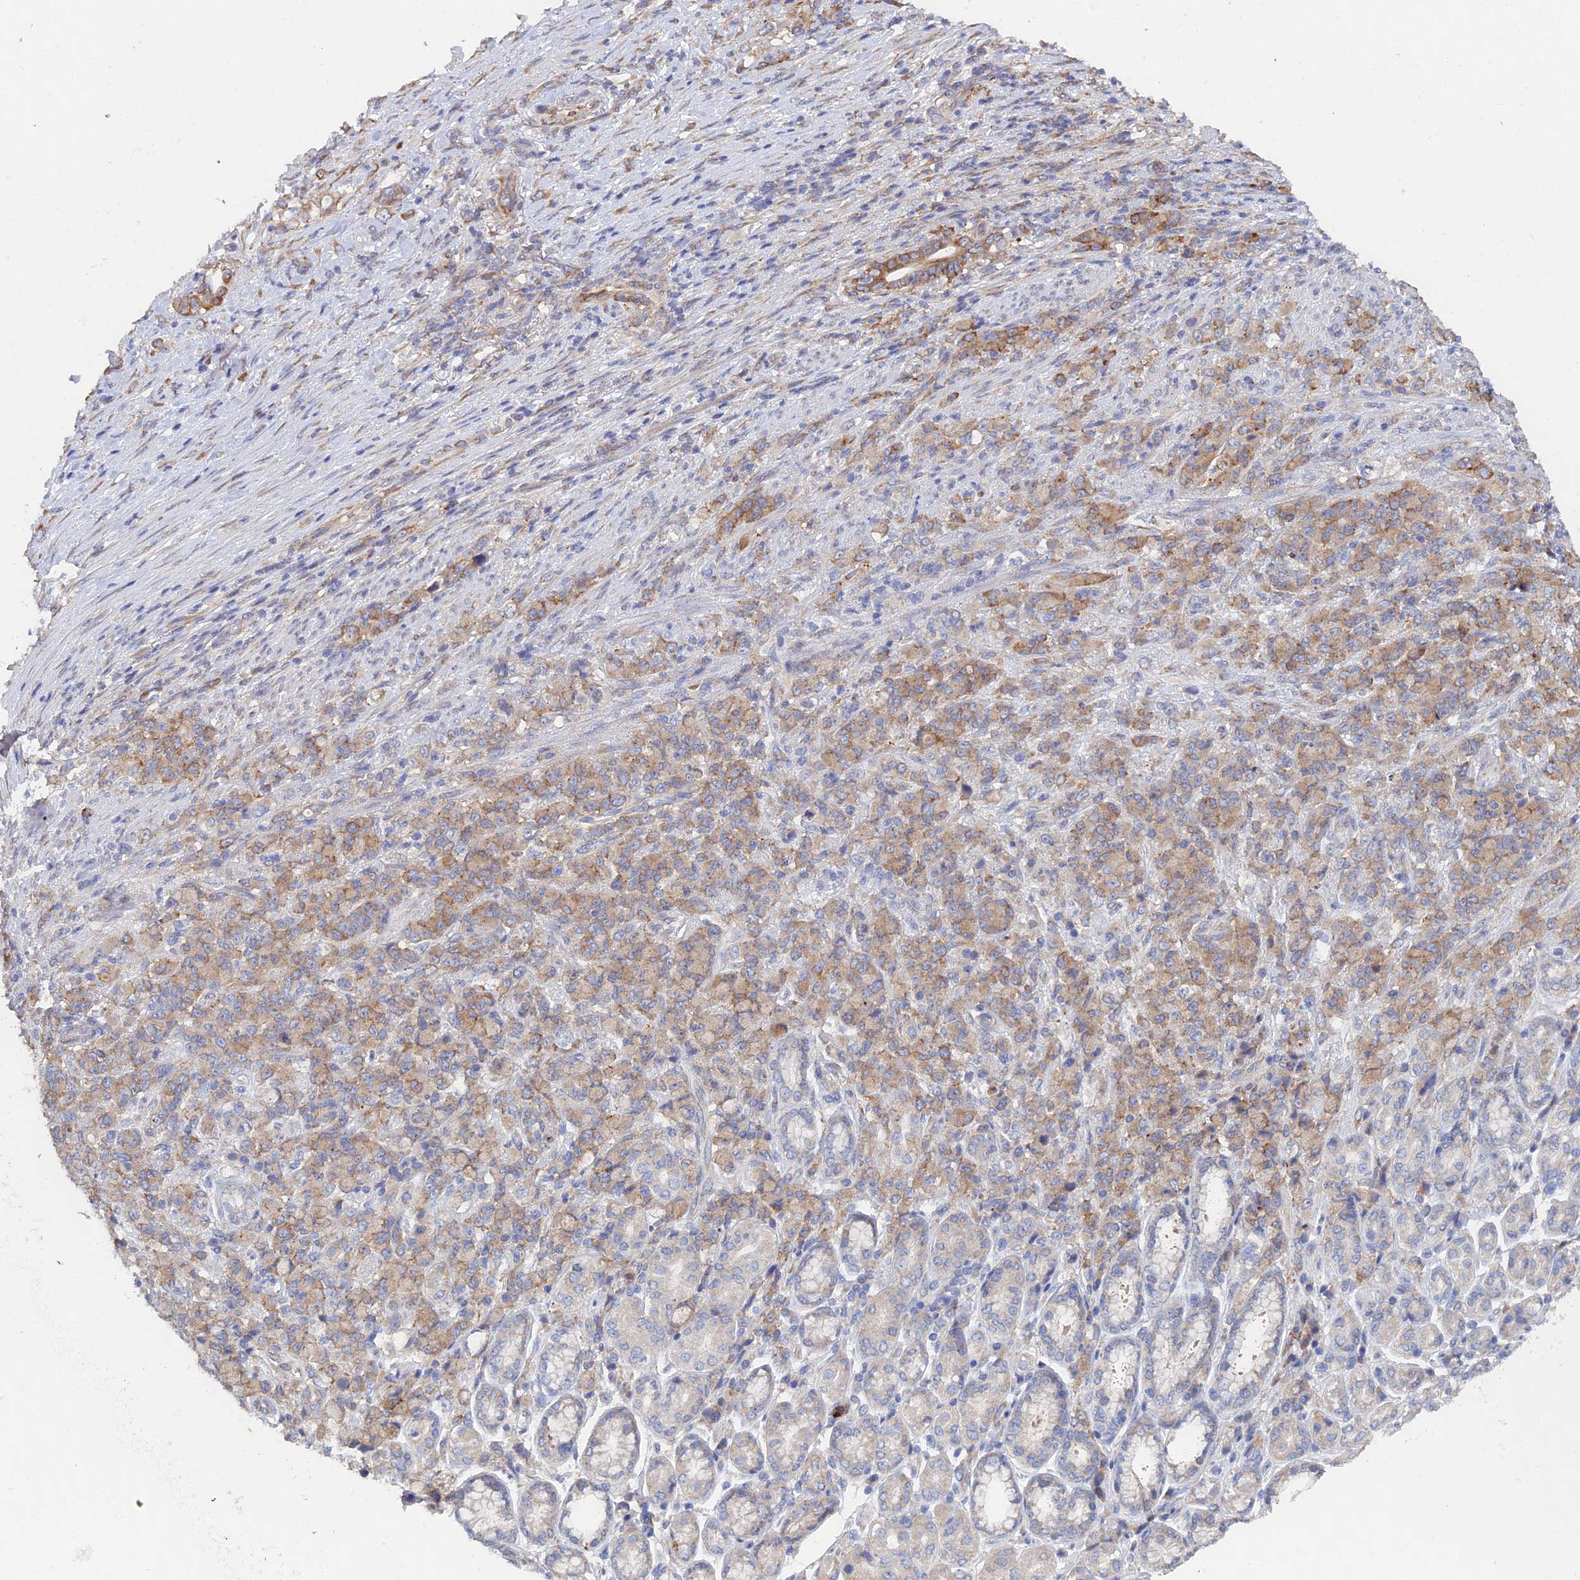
{"staining": {"intensity": "moderate", "quantity": ">75%", "location": "cytoplasmic/membranous"}, "tissue": "stomach cancer", "cell_type": "Tumor cells", "image_type": "cancer", "snomed": [{"axis": "morphology", "description": "Adenocarcinoma, NOS"}, {"axis": "topography", "description": "Stomach"}], "caption": "IHC photomicrograph of adenocarcinoma (stomach) stained for a protein (brown), which exhibits medium levels of moderate cytoplasmic/membranous staining in approximately >75% of tumor cells.", "gene": "ELOF1", "patient": {"sex": "female", "age": 79}}